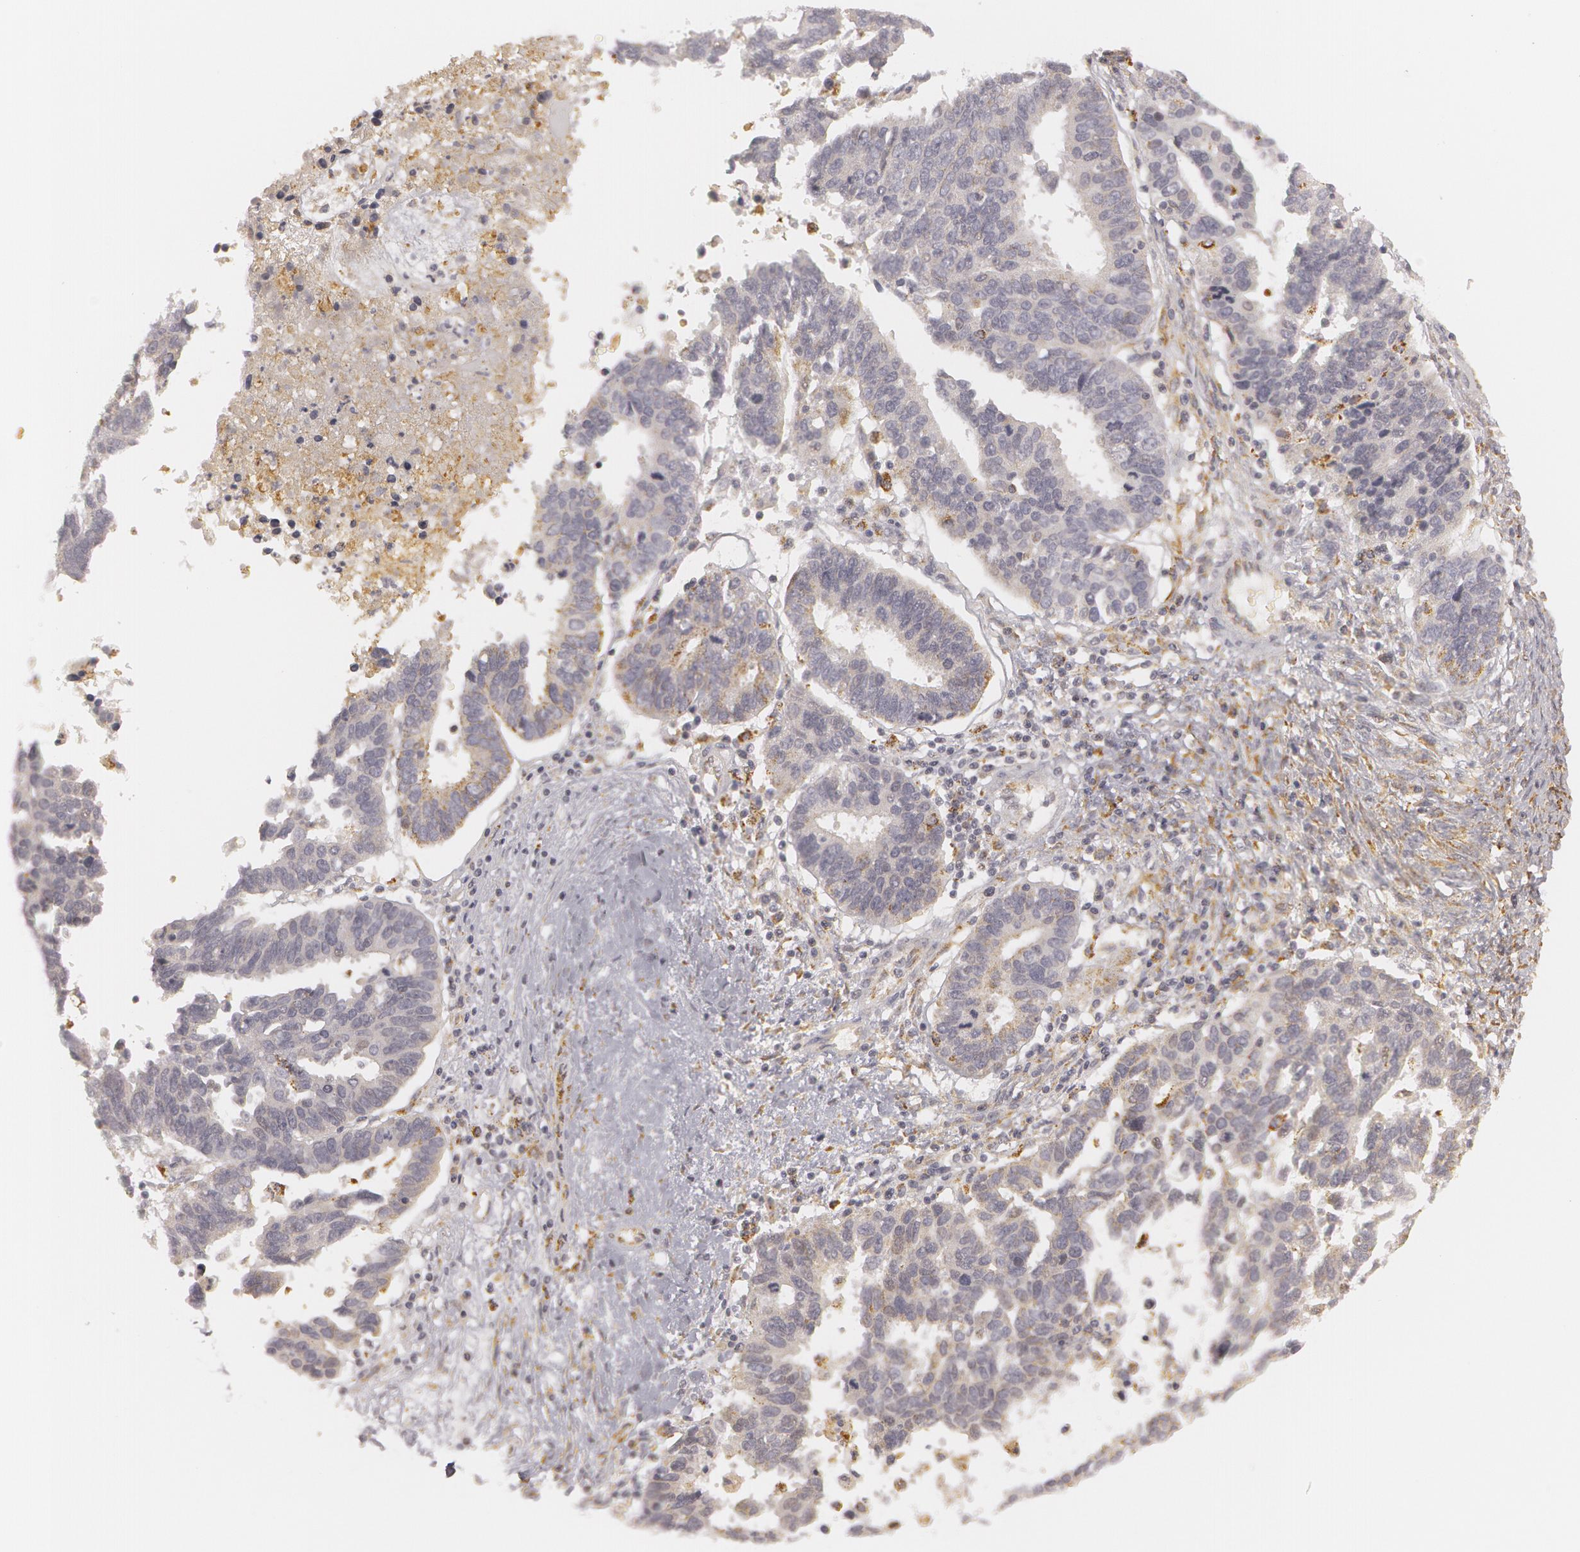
{"staining": {"intensity": "weak", "quantity": "25%-75%", "location": "cytoplasmic/membranous"}, "tissue": "ovarian cancer", "cell_type": "Tumor cells", "image_type": "cancer", "snomed": [{"axis": "morphology", "description": "Carcinoma, endometroid"}, {"axis": "morphology", "description": "Cystadenocarcinoma, serous, NOS"}, {"axis": "topography", "description": "Ovary"}], "caption": "Serous cystadenocarcinoma (ovarian) tissue displays weak cytoplasmic/membranous expression in about 25%-75% of tumor cells The protein is stained brown, and the nuclei are stained in blue (DAB (3,3'-diaminobenzidine) IHC with brightfield microscopy, high magnification).", "gene": "C7", "patient": {"sex": "female", "age": 45}}